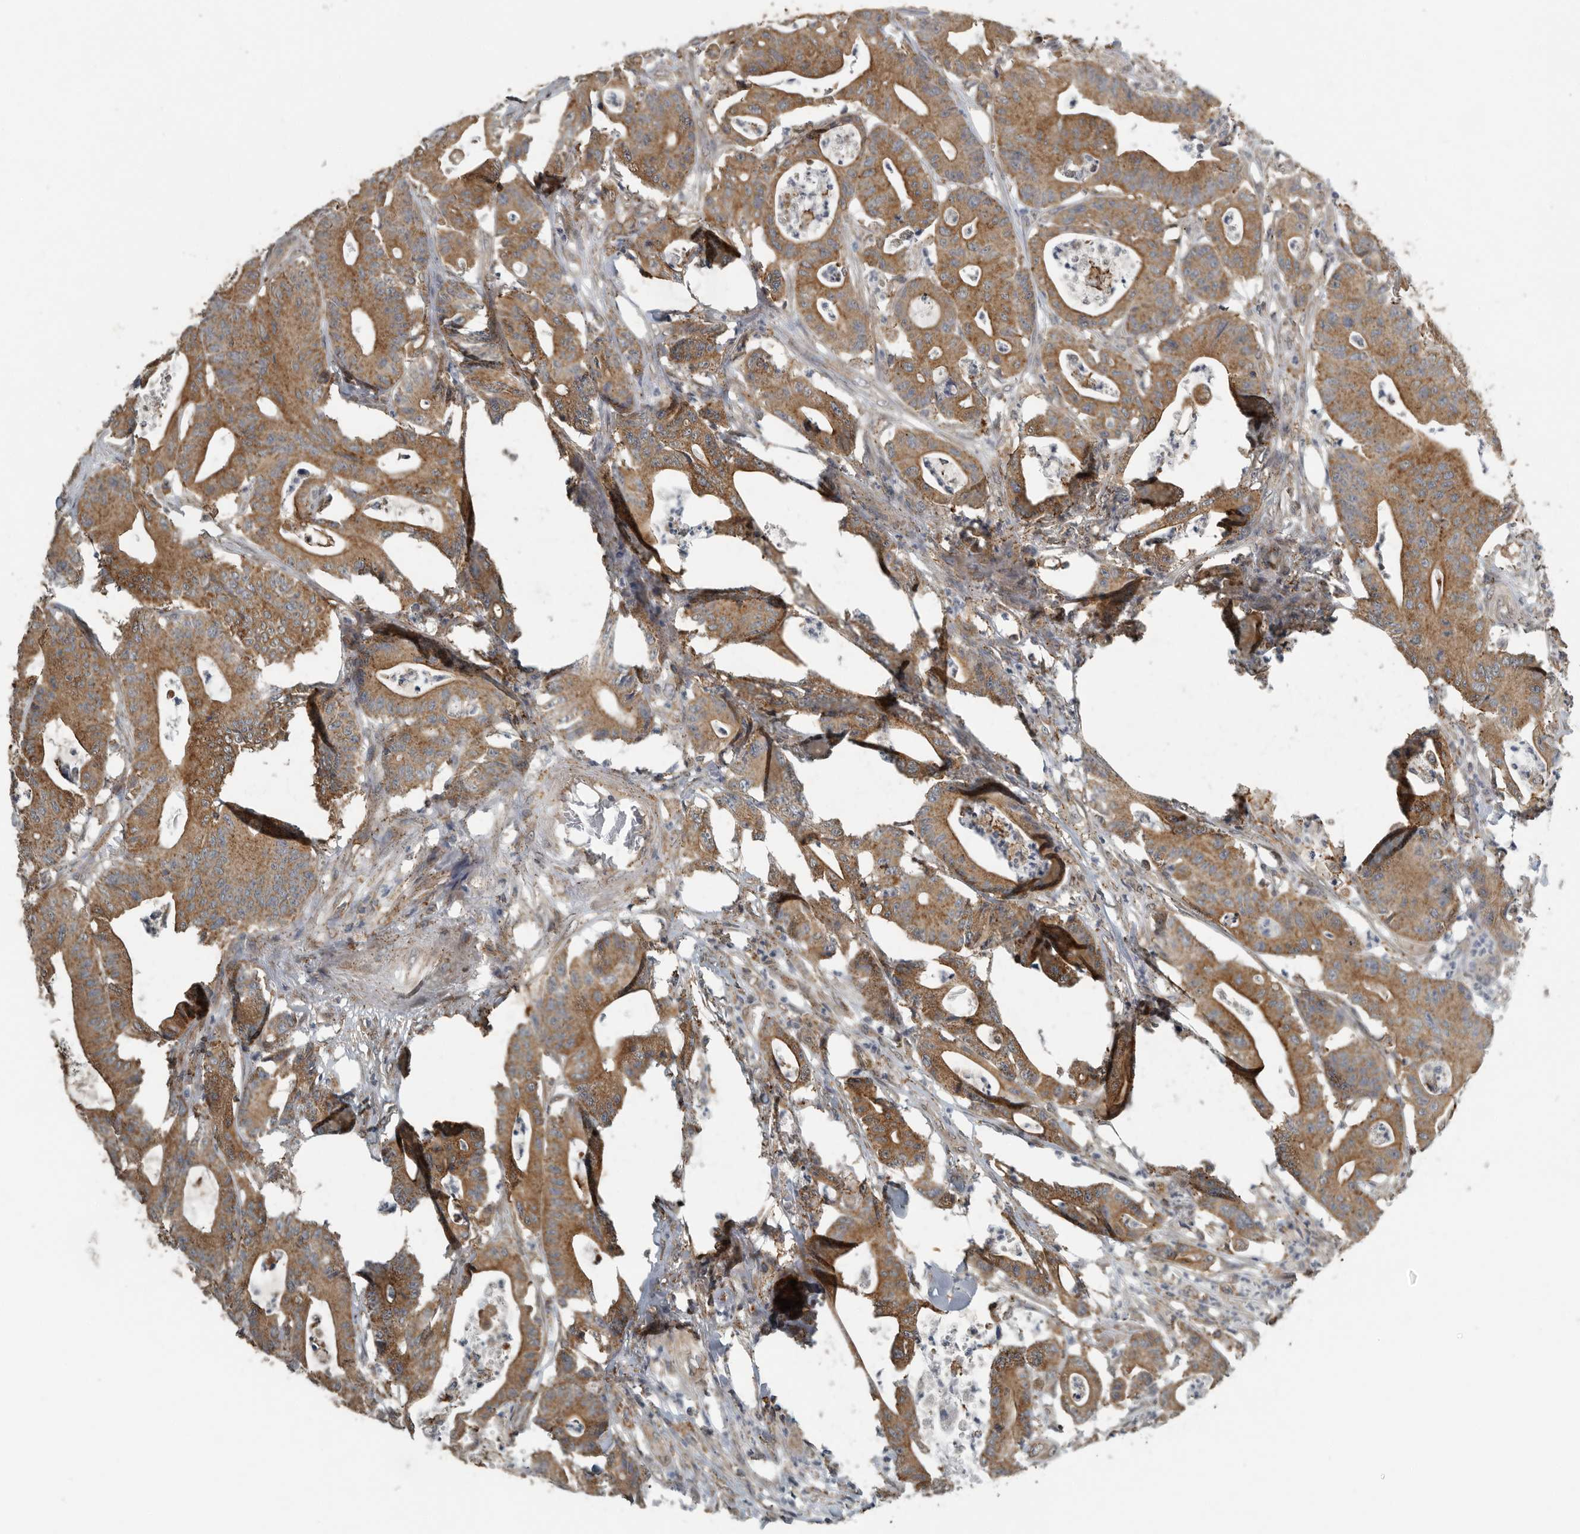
{"staining": {"intensity": "moderate", "quantity": ">75%", "location": "cytoplasmic/membranous"}, "tissue": "colorectal cancer", "cell_type": "Tumor cells", "image_type": "cancer", "snomed": [{"axis": "morphology", "description": "Adenocarcinoma, NOS"}, {"axis": "topography", "description": "Colon"}], "caption": "Colorectal adenocarcinoma stained for a protein (brown) reveals moderate cytoplasmic/membranous positive expression in approximately >75% of tumor cells.", "gene": "AFAP1", "patient": {"sex": "female", "age": 84}}